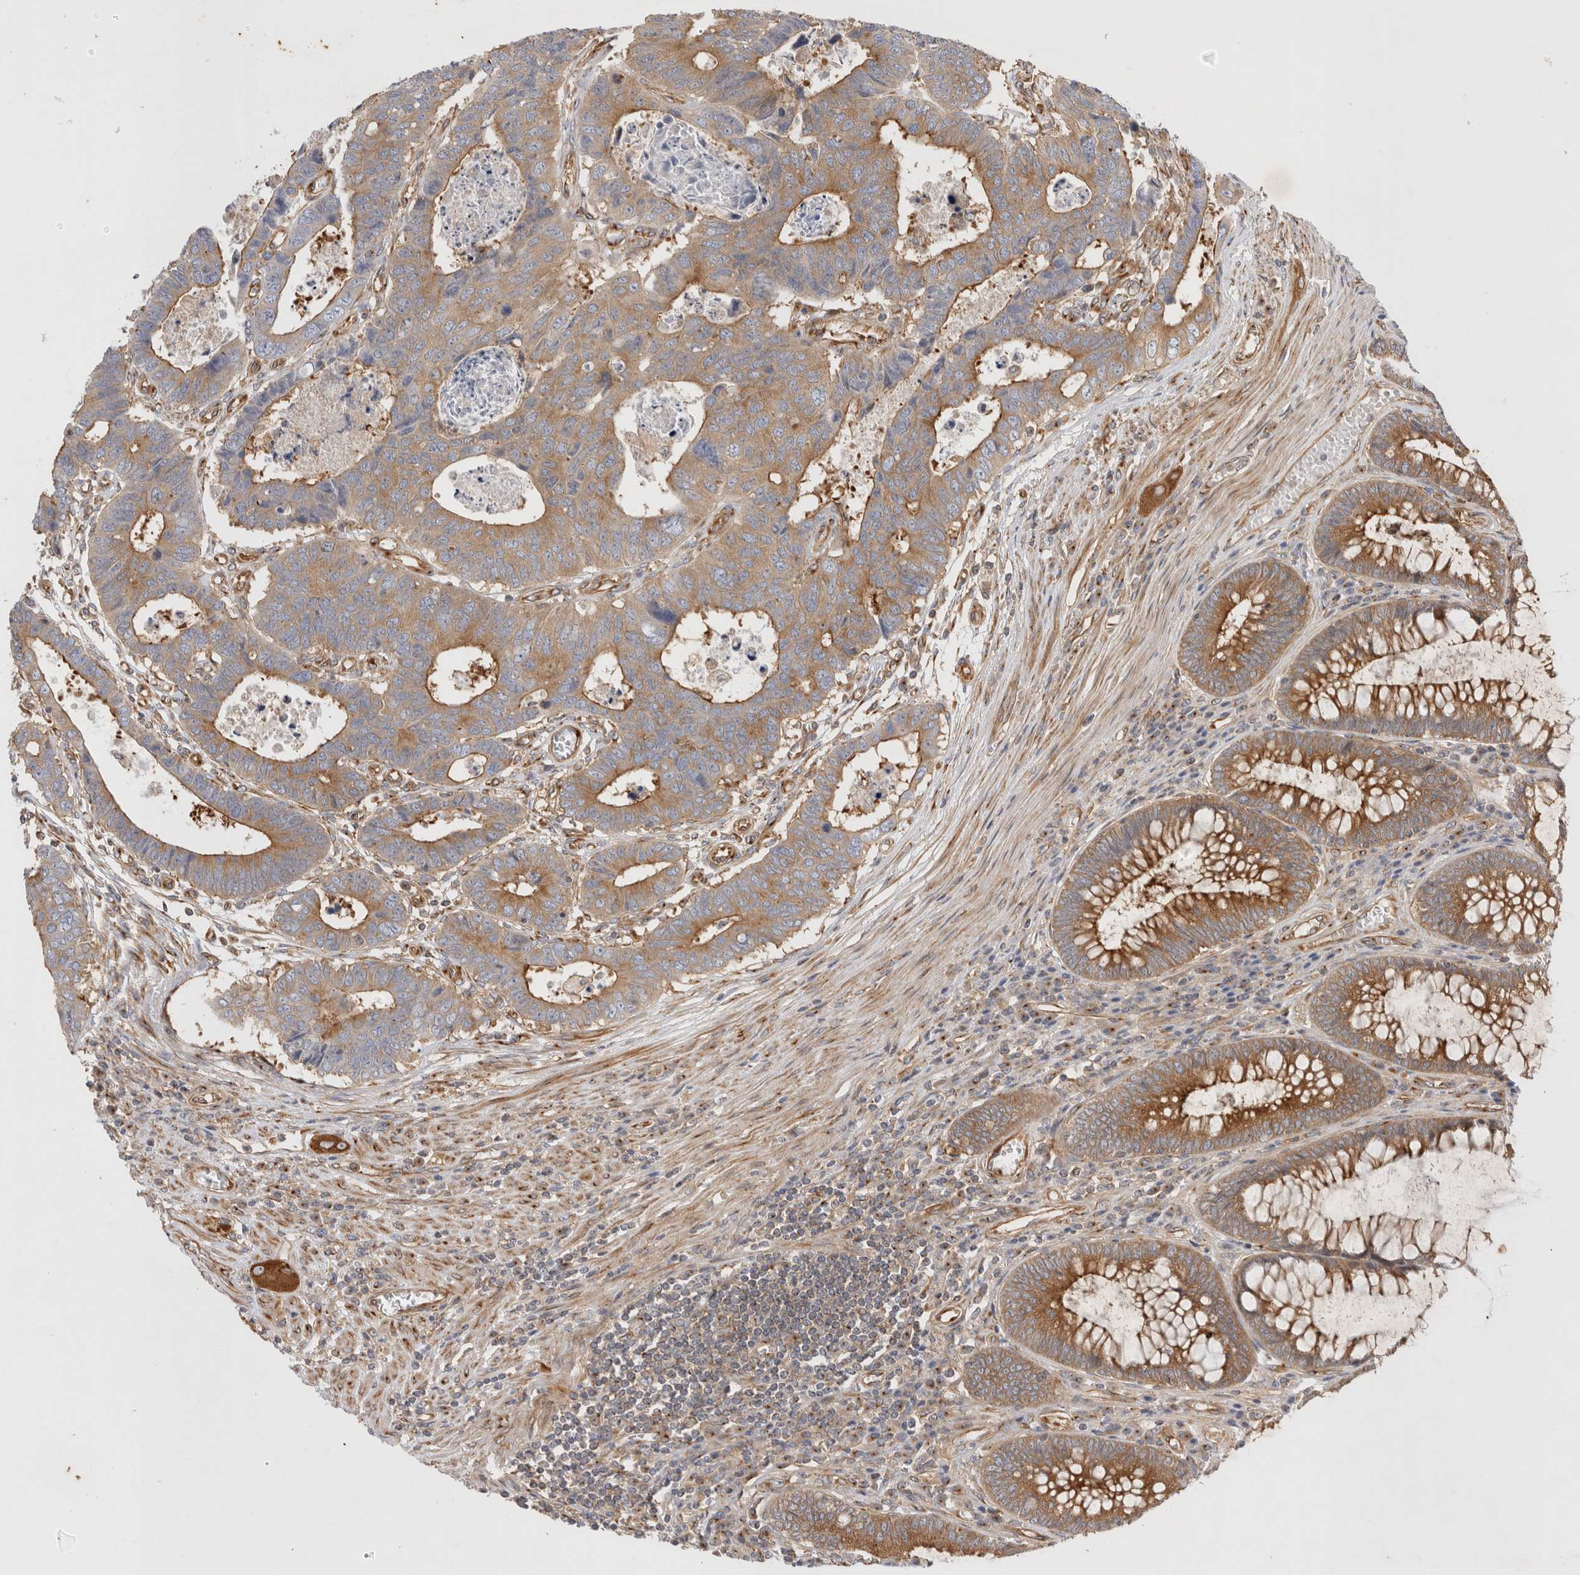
{"staining": {"intensity": "moderate", "quantity": ">75%", "location": "cytoplasmic/membranous"}, "tissue": "colorectal cancer", "cell_type": "Tumor cells", "image_type": "cancer", "snomed": [{"axis": "morphology", "description": "Adenocarcinoma, NOS"}, {"axis": "topography", "description": "Rectum"}], "caption": "Human colorectal adenocarcinoma stained with a brown dye shows moderate cytoplasmic/membranous positive positivity in approximately >75% of tumor cells.", "gene": "GPR150", "patient": {"sex": "male", "age": 84}}